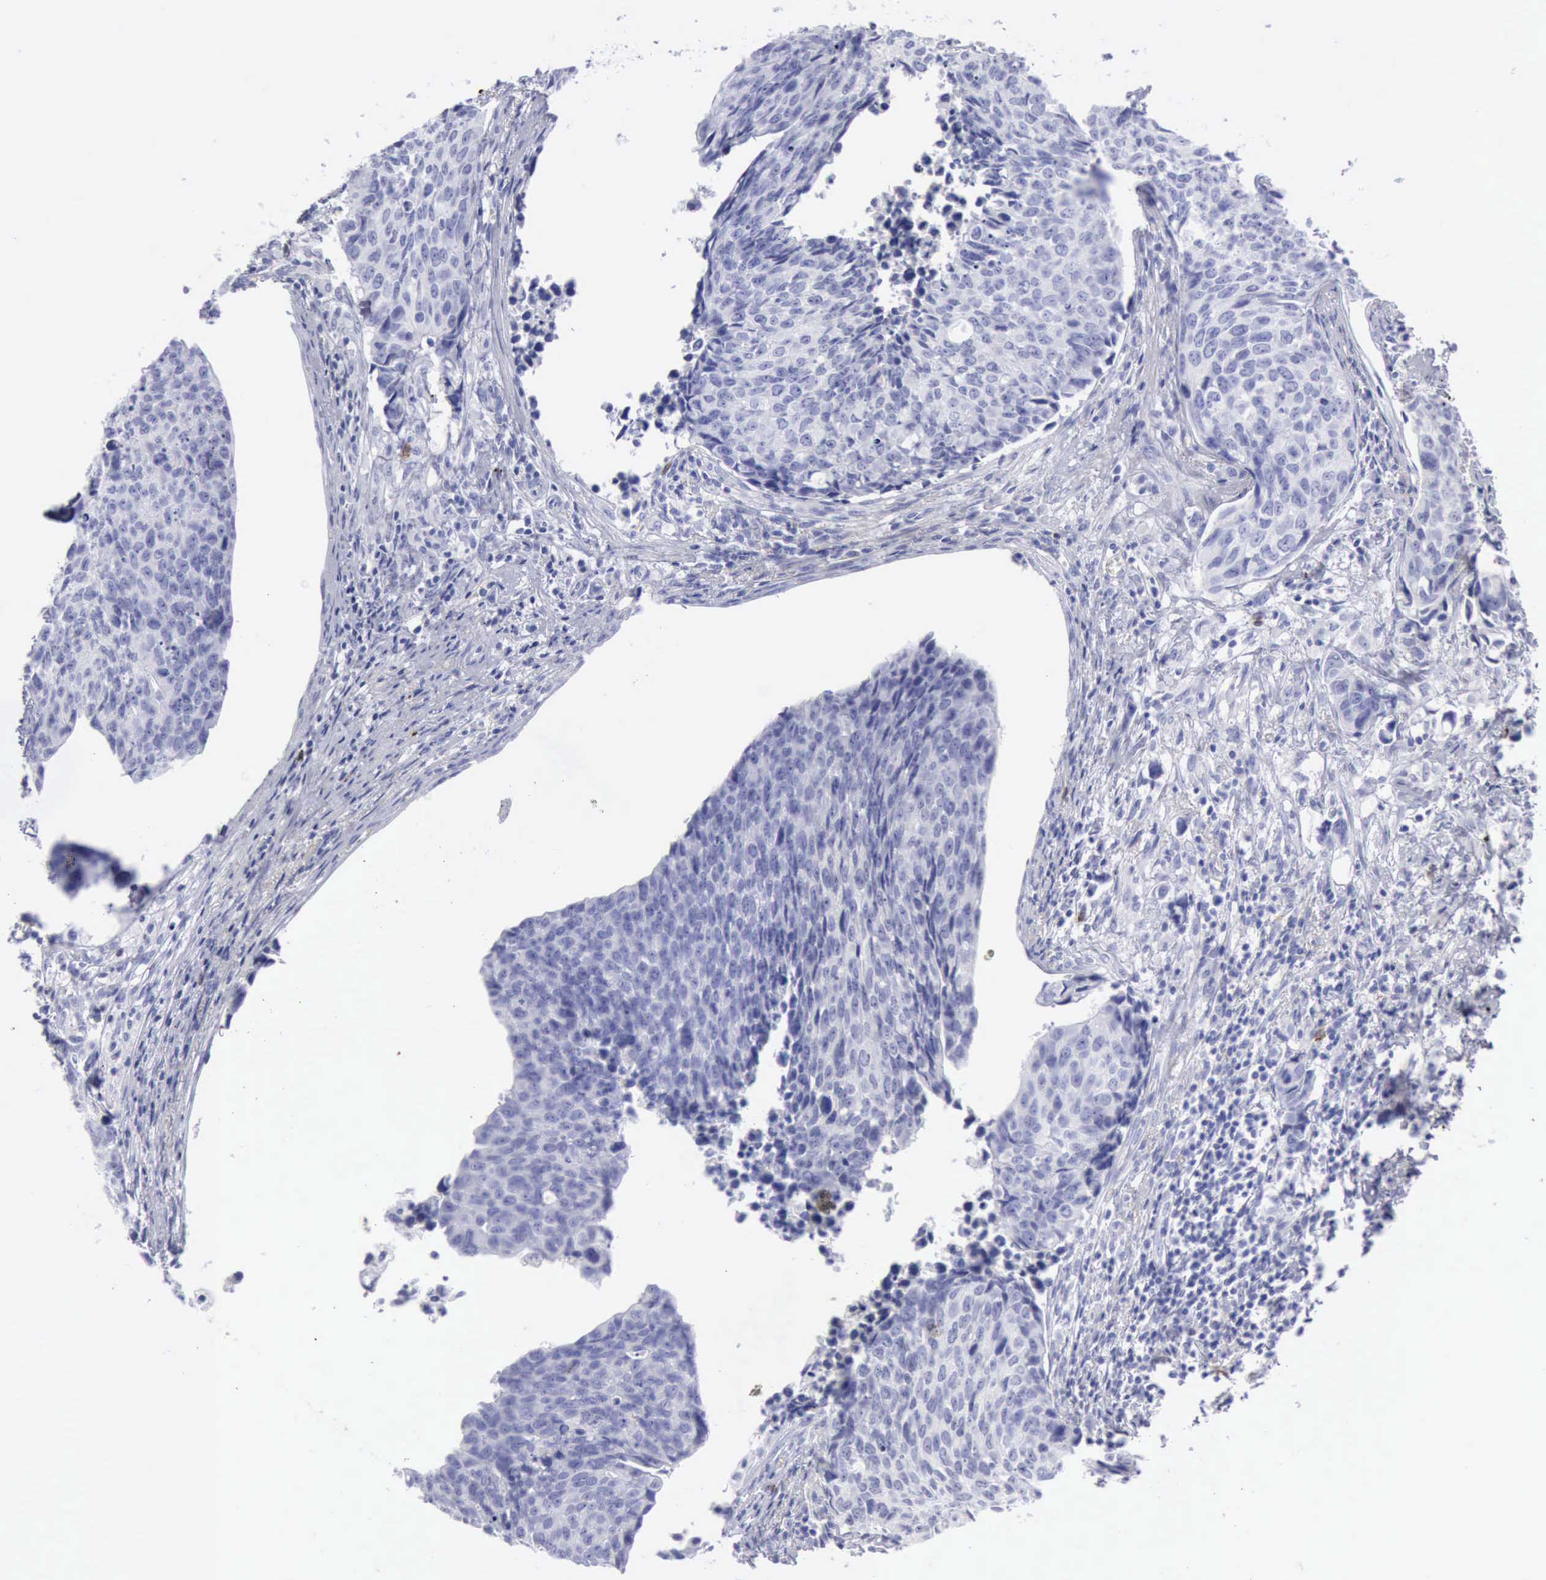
{"staining": {"intensity": "negative", "quantity": "none", "location": "none"}, "tissue": "urothelial cancer", "cell_type": "Tumor cells", "image_type": "cancer", "snomed": [{"axis": "morphology", "description": "Urothelial carcinoma, High grade"}, {"axis": "topography", "description": "Urinary bladder"}], "caption": "High power microscopy micrograph of an immunohistochemistry (IHC) image of urothelial cancer, revealing no significant staining in tumor cells. Brightfield microscopy of IHC stained with DAB (brown) and hematoxylin (blue), captured at high magnification.", "gene": "NCAM1", "patient": {"sex": "male", "age": 81}}